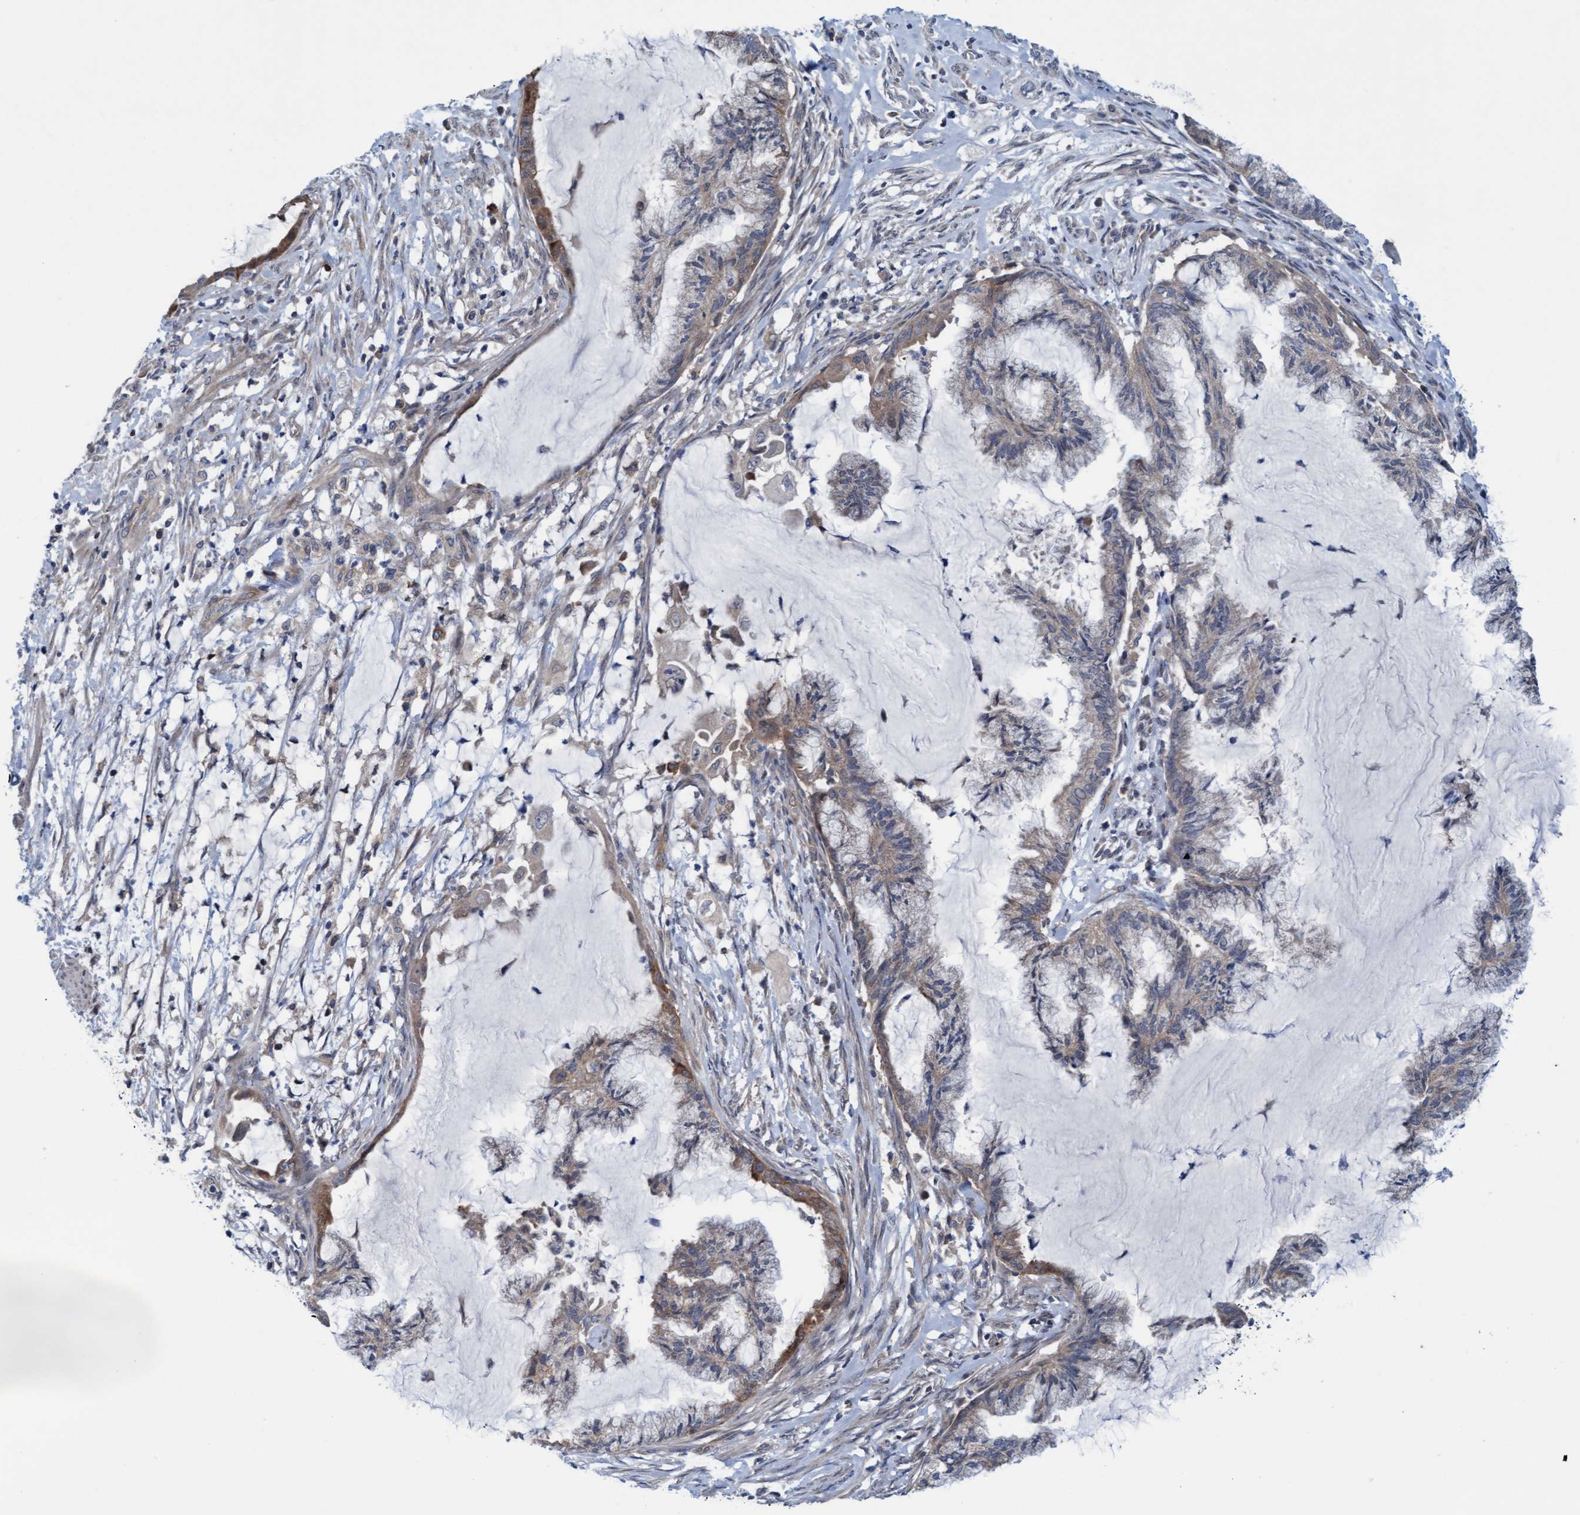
{"staining": {"intensity": "negative", "quantity": "none", "location": "none"}, "tissue": "endometrial cancer", "cell_type": "Tumor cells", "image_type": "cancer", "snomed": [{"axis": "morphology", "description": "Adenocarcinoma, NOS"}, {"axis": "topography", "description": "Endometrium"}], "caption": "This is an IHC micrograph of endometrial cancer (adenocarcinoma). There is no expression in tumor cells.", "gene": "KLHL25", "patient": {"sex": "female", "age": 86}}